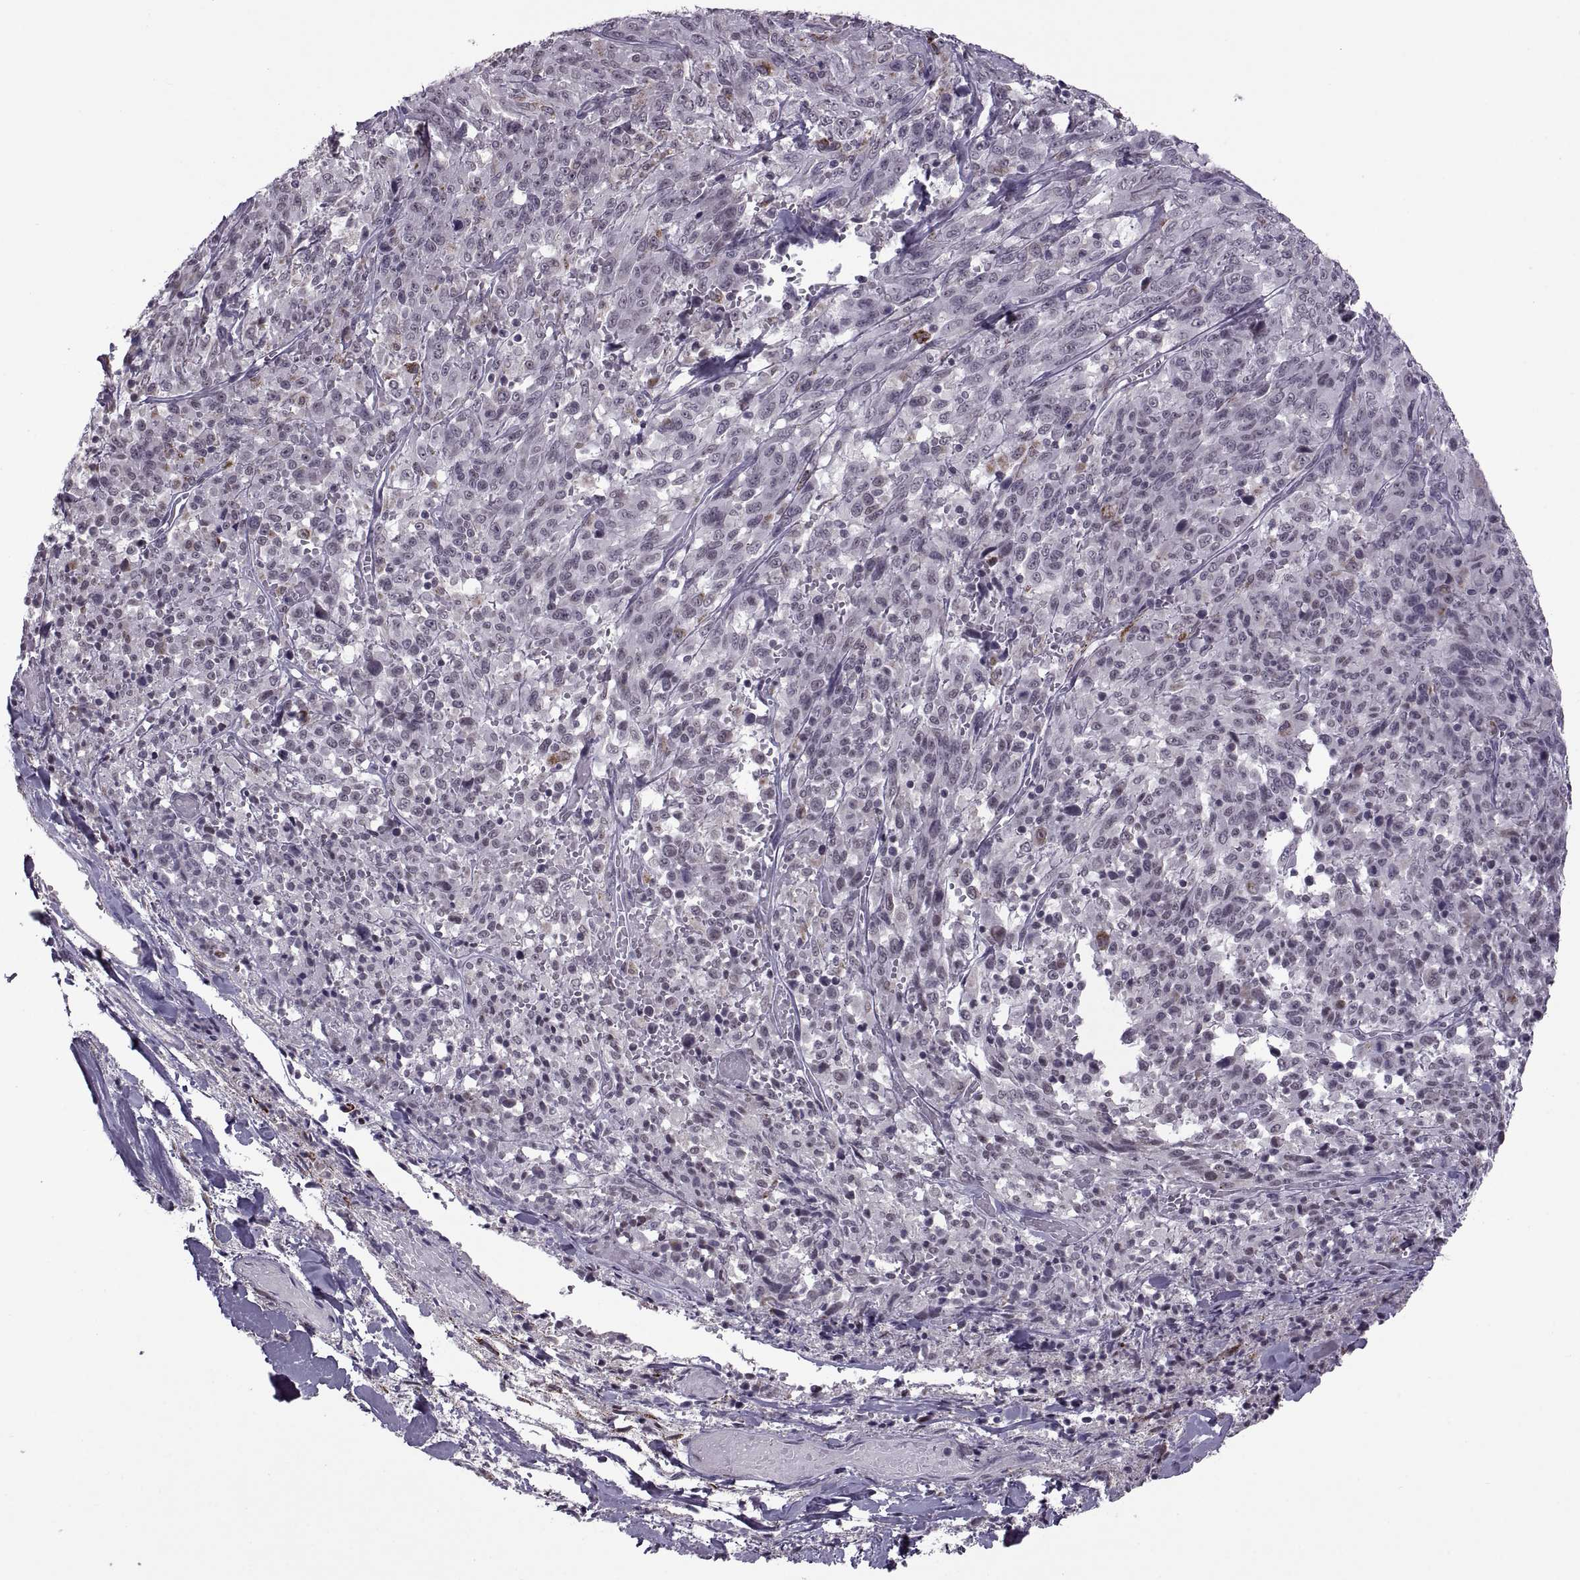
{"staining": {"intensity": "negative", "quantity": "none", "location": "none"}, "tissue": "melanoma", "cell_type": "Tumor cells", "image_type": "cancer", "snomed": [{"axis": "morphology", "description": "Malignant melanoma, NOS"}, {"axis": "topography", "description": "Skin"}], "caption": "Protein analysis of malignant melanoma shows no significant expression in tumor cells.", "gene": "OTP", "patient": {"sex": "female", "age": 91}}